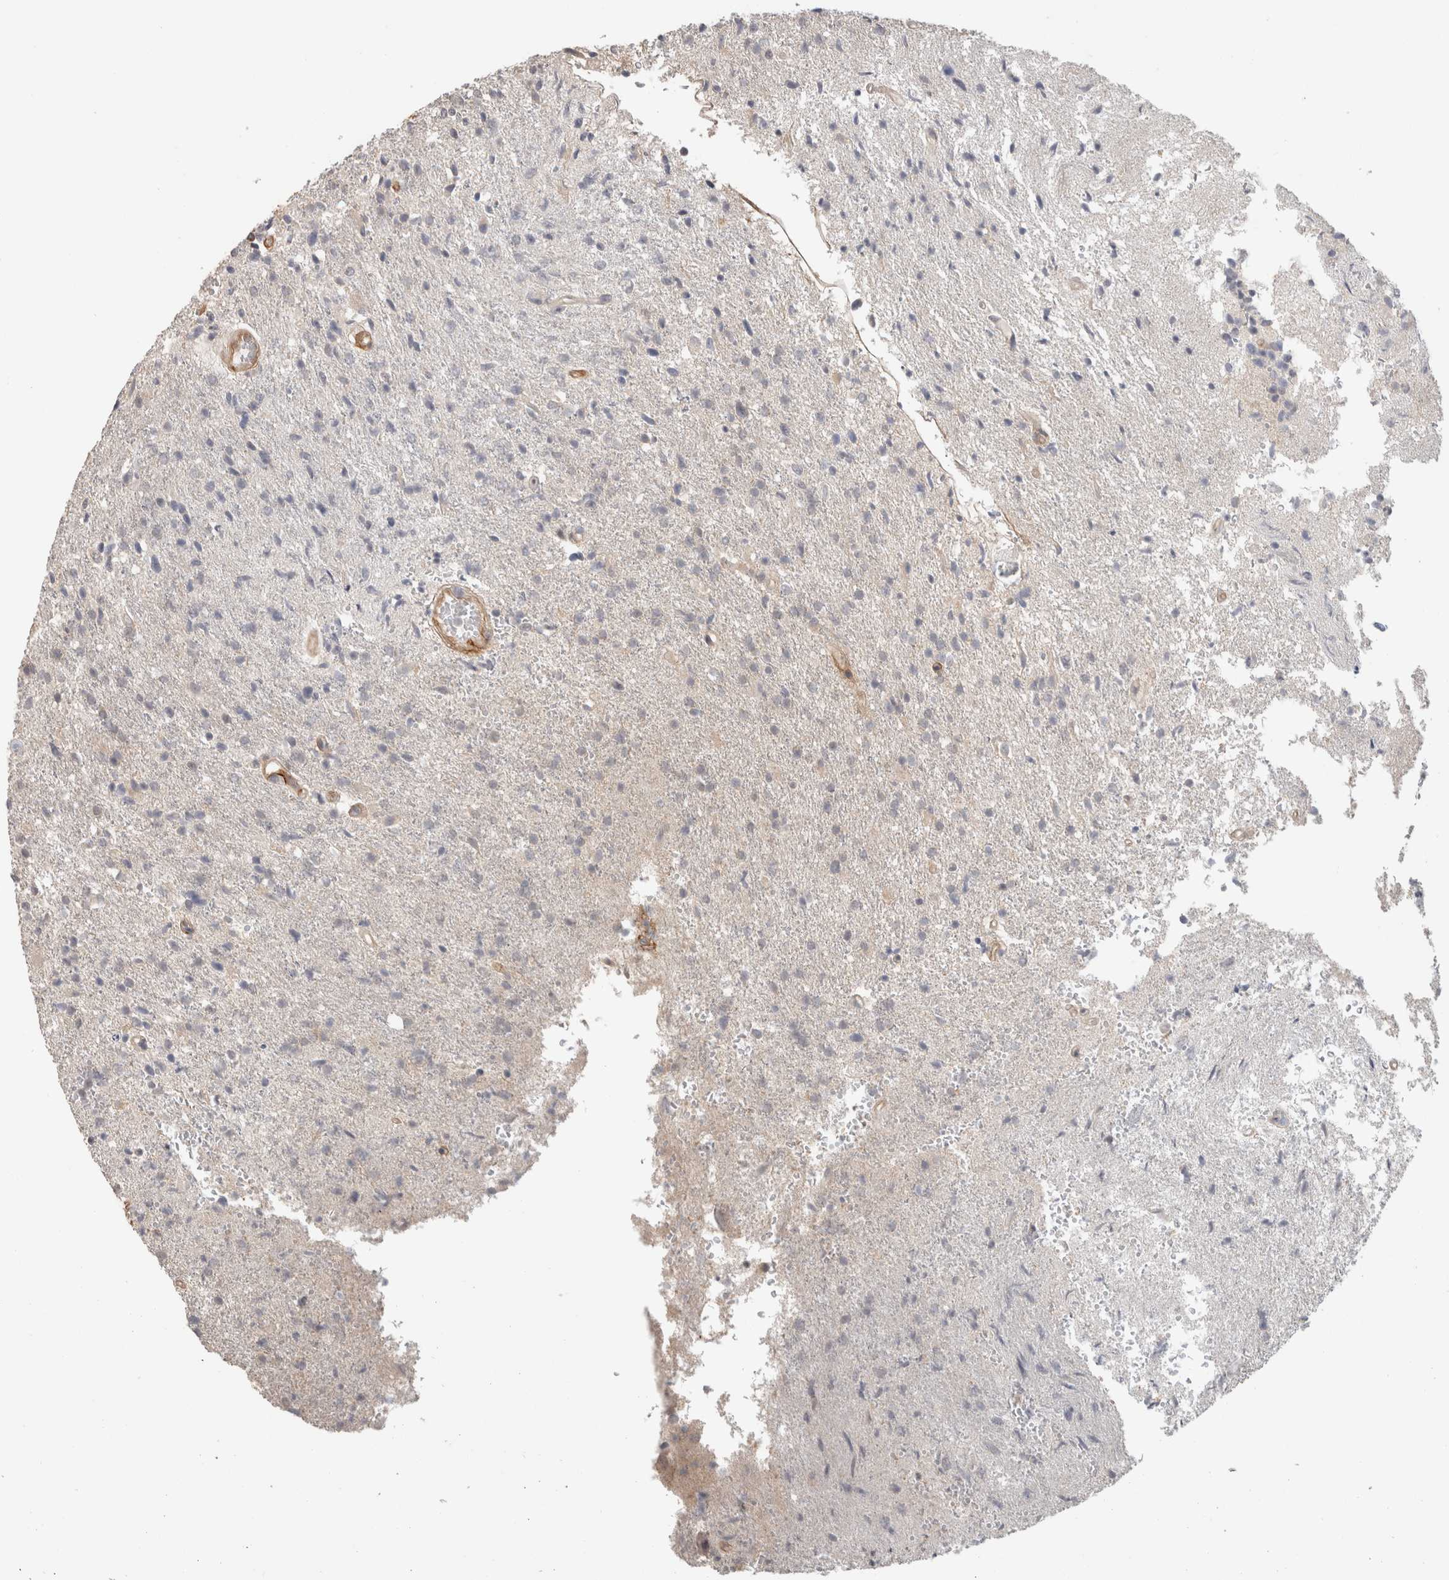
{"staining": {"intensity": "negative", "quantity": "none", "location": "none"}, "tissue": "glioma", "cell_type": "Tumor cells", "image_type": "cancer", "snomed": [{"axis": "morphology", "description": "Glioma, malignant, High grade"}, {"axis": "topography", "description": "Brain"}], "caption": "A high-resolution photomicrograph shows immunohistochemistry staining of high-grade glioma (malignant), which demonstrates no significant positivity in tumor cells.", "gene": "HSPG2", "patient": {"sex": "male", "age": 72}}